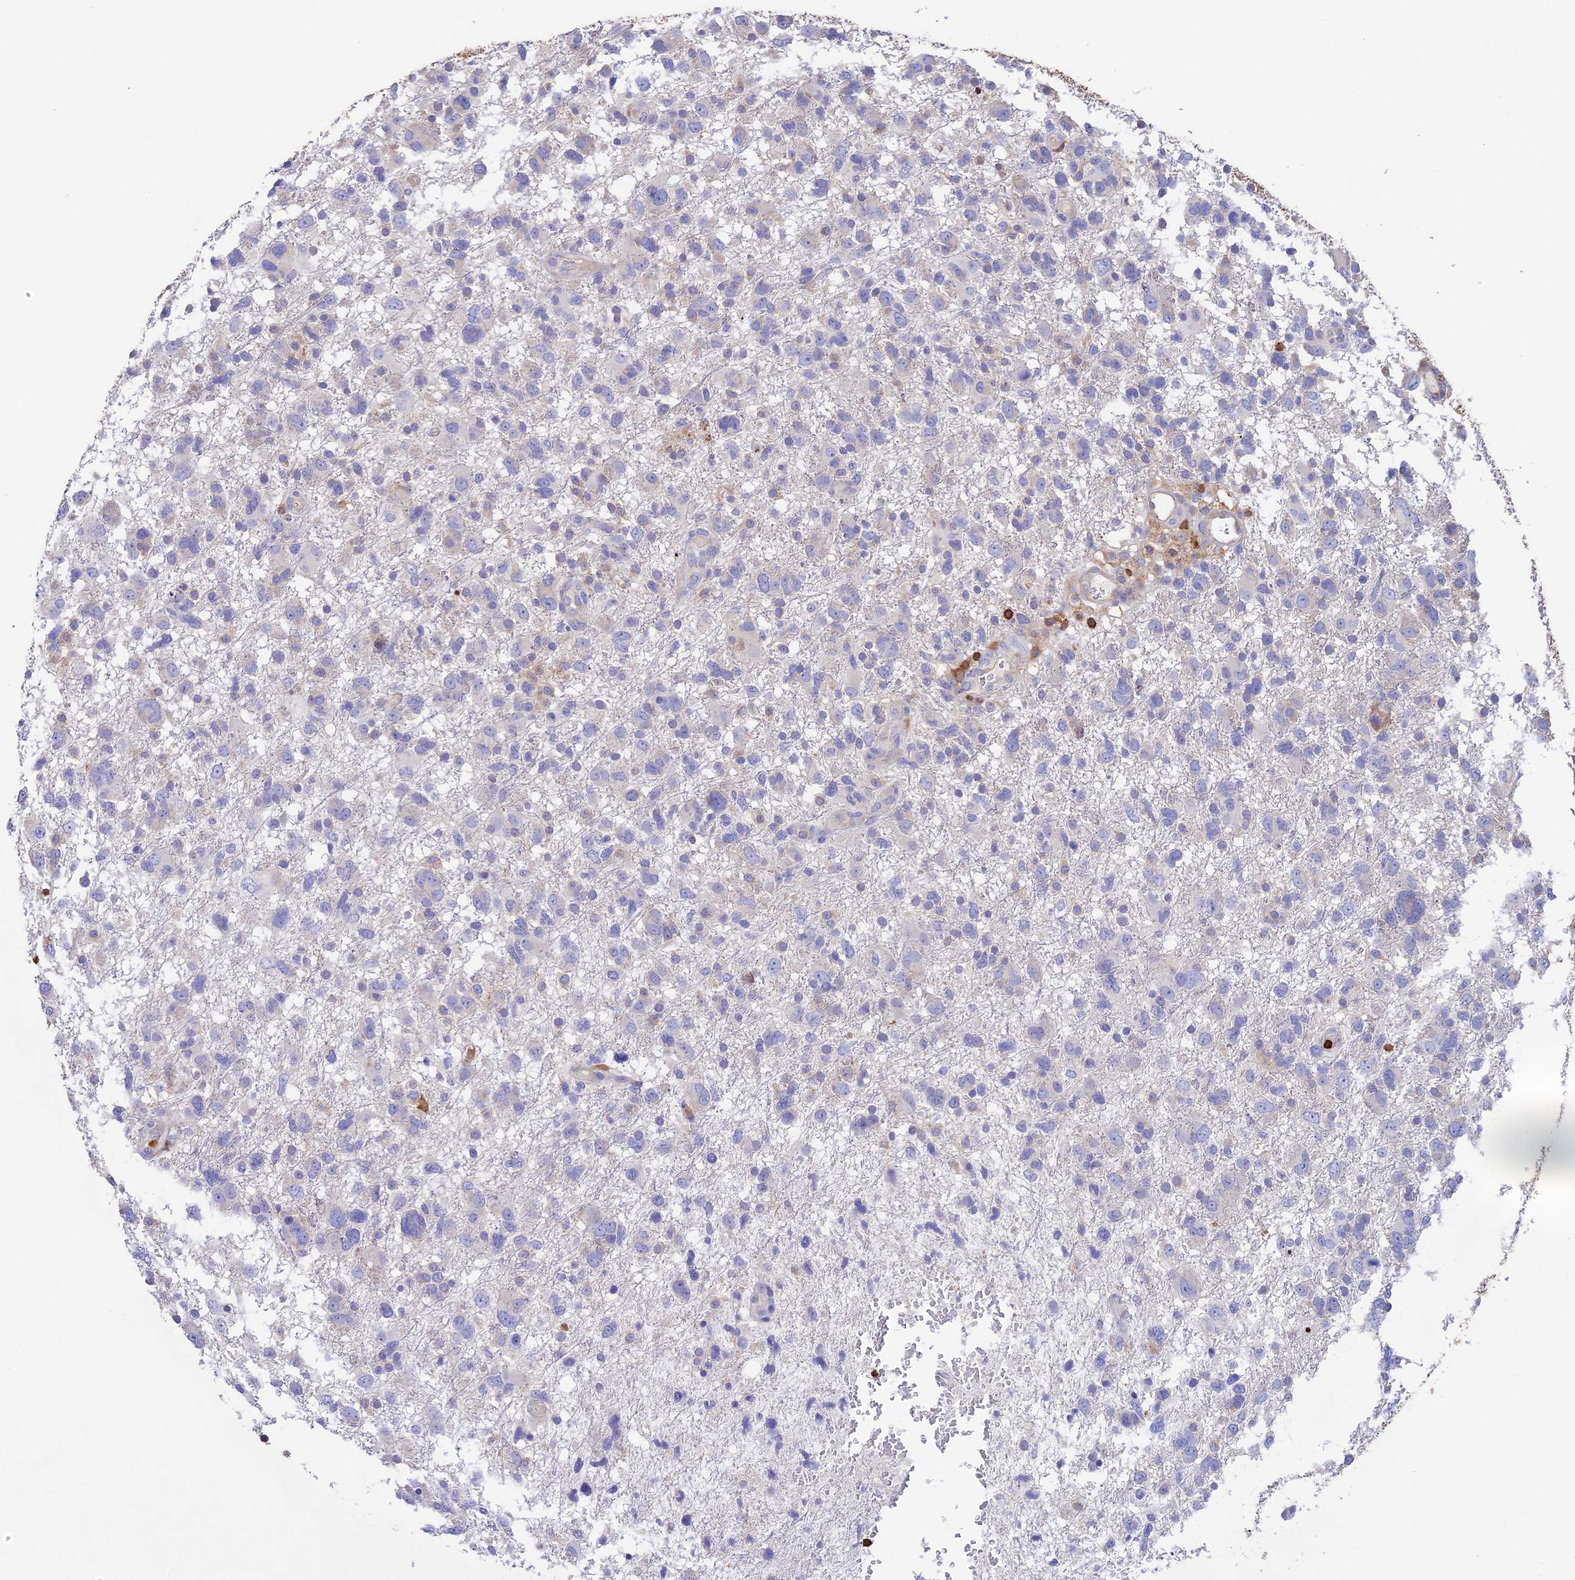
{"staining": {"intensity": "negative", "quantity": "none", "location": "none"}, "tissue": "glioma", "cell_type": "Tumor cells", "image_type": "cancer", "snomed": [{"axis": "morphology", "description": "Glioma, malignant, High grade"}, {"axis": "topography", "description": "Brain"}], "caption": "Histopathology image shows no protein expression in tumor cells of glioma tissue.", "gene": "ADAT1", "patient": {"sex": "male", "age": 61}}